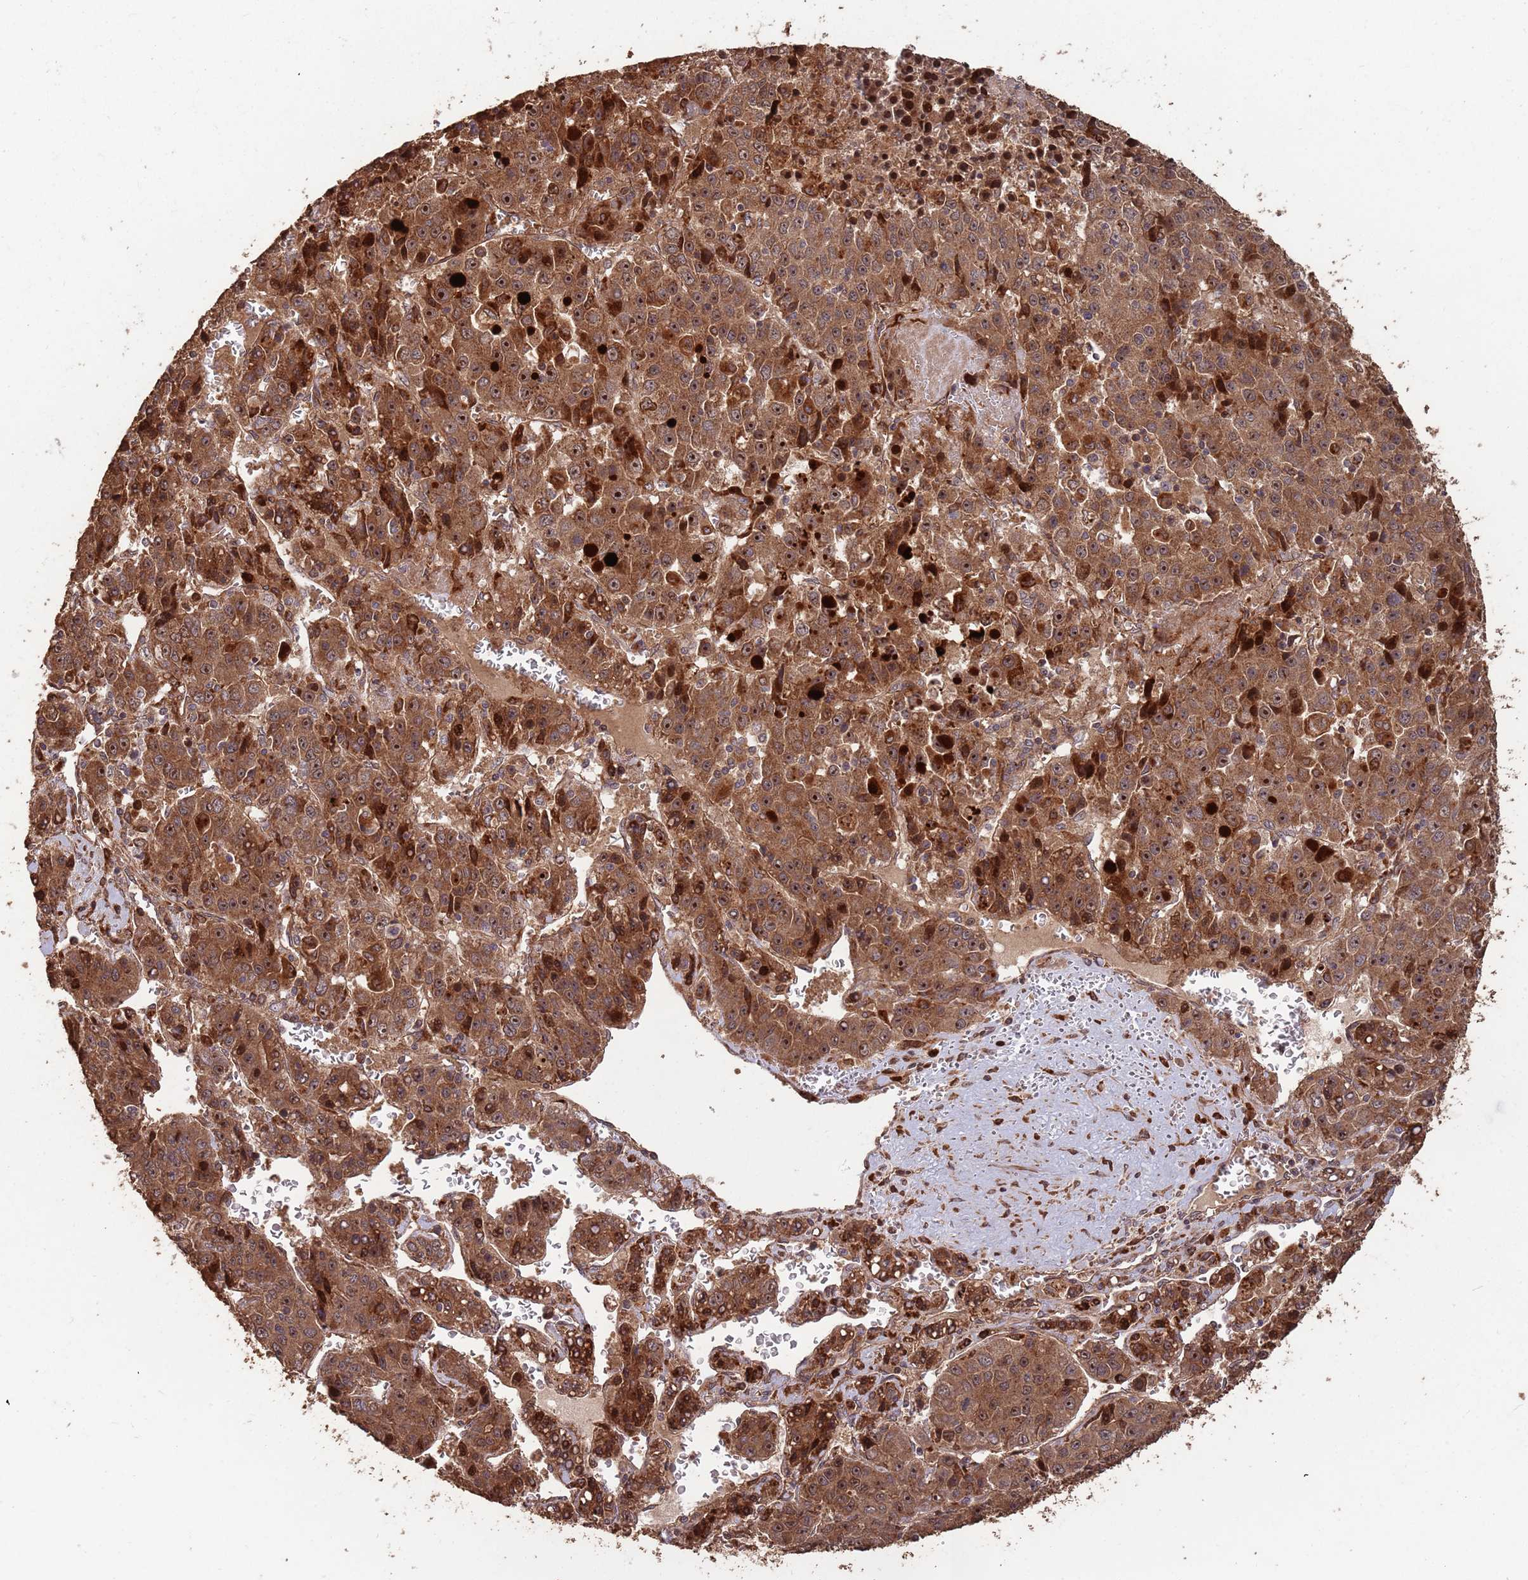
{"staining": {"intensity": "strong", "quantity": ">75%", "location": "cytoplasmic/membranous,nuclear"}, "tissue": "liver cancer", "cell_type": "Tumor cells", "image_type": "cancer", "snomed": [{"axis": "morphology", "description": "Carcinoma, Hepatocellular, NOS"}, {"axis": "topography", "description": "Liver"}], "caption": "Immunohistochemical staining of liver cancer (hepatocellular carcinoma) exhibits strong cytoplasmic/membranous and nuclear protein expression in approximately >75% of tumor cells.", "gene": "ZNF428", "patient": {"sex": "female", "age": 53}}